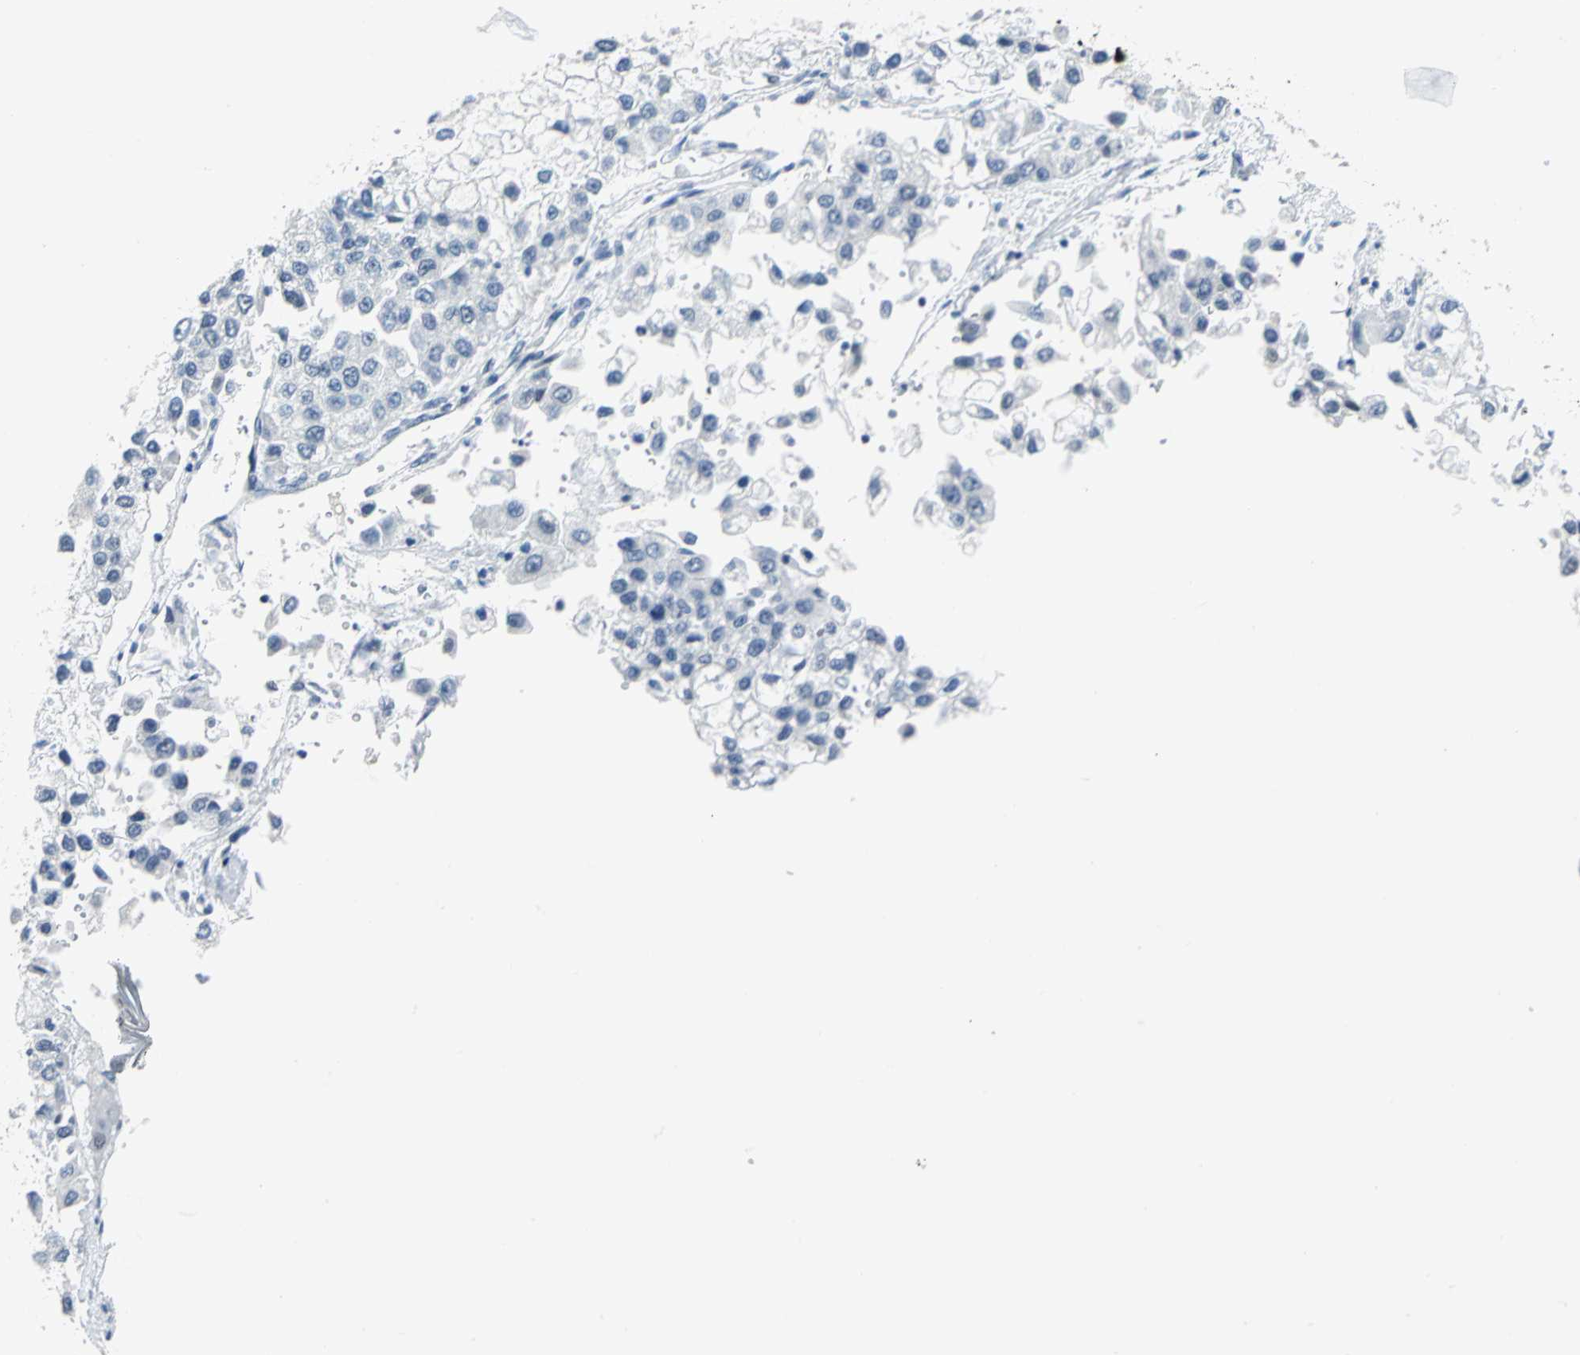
{"staining": {"intensity": "negative", "quantity": "none", "location": "none"}, "tissue": "liver cancer", "cell_type": "Tumor cells", "image_type": "cancer", "snomed": [{"axis": "morphology", "description": "Carcinoma, Hepatocellular, NOS"}, {"axis": "topography", "description": "Liver"}], "caption": "Protein analysis of hepatocellular carcinoma (liver) reveals no significant expression in tumor cells.", "gene": "MCM3", "patient": {"sex": "female", "age": 66}}